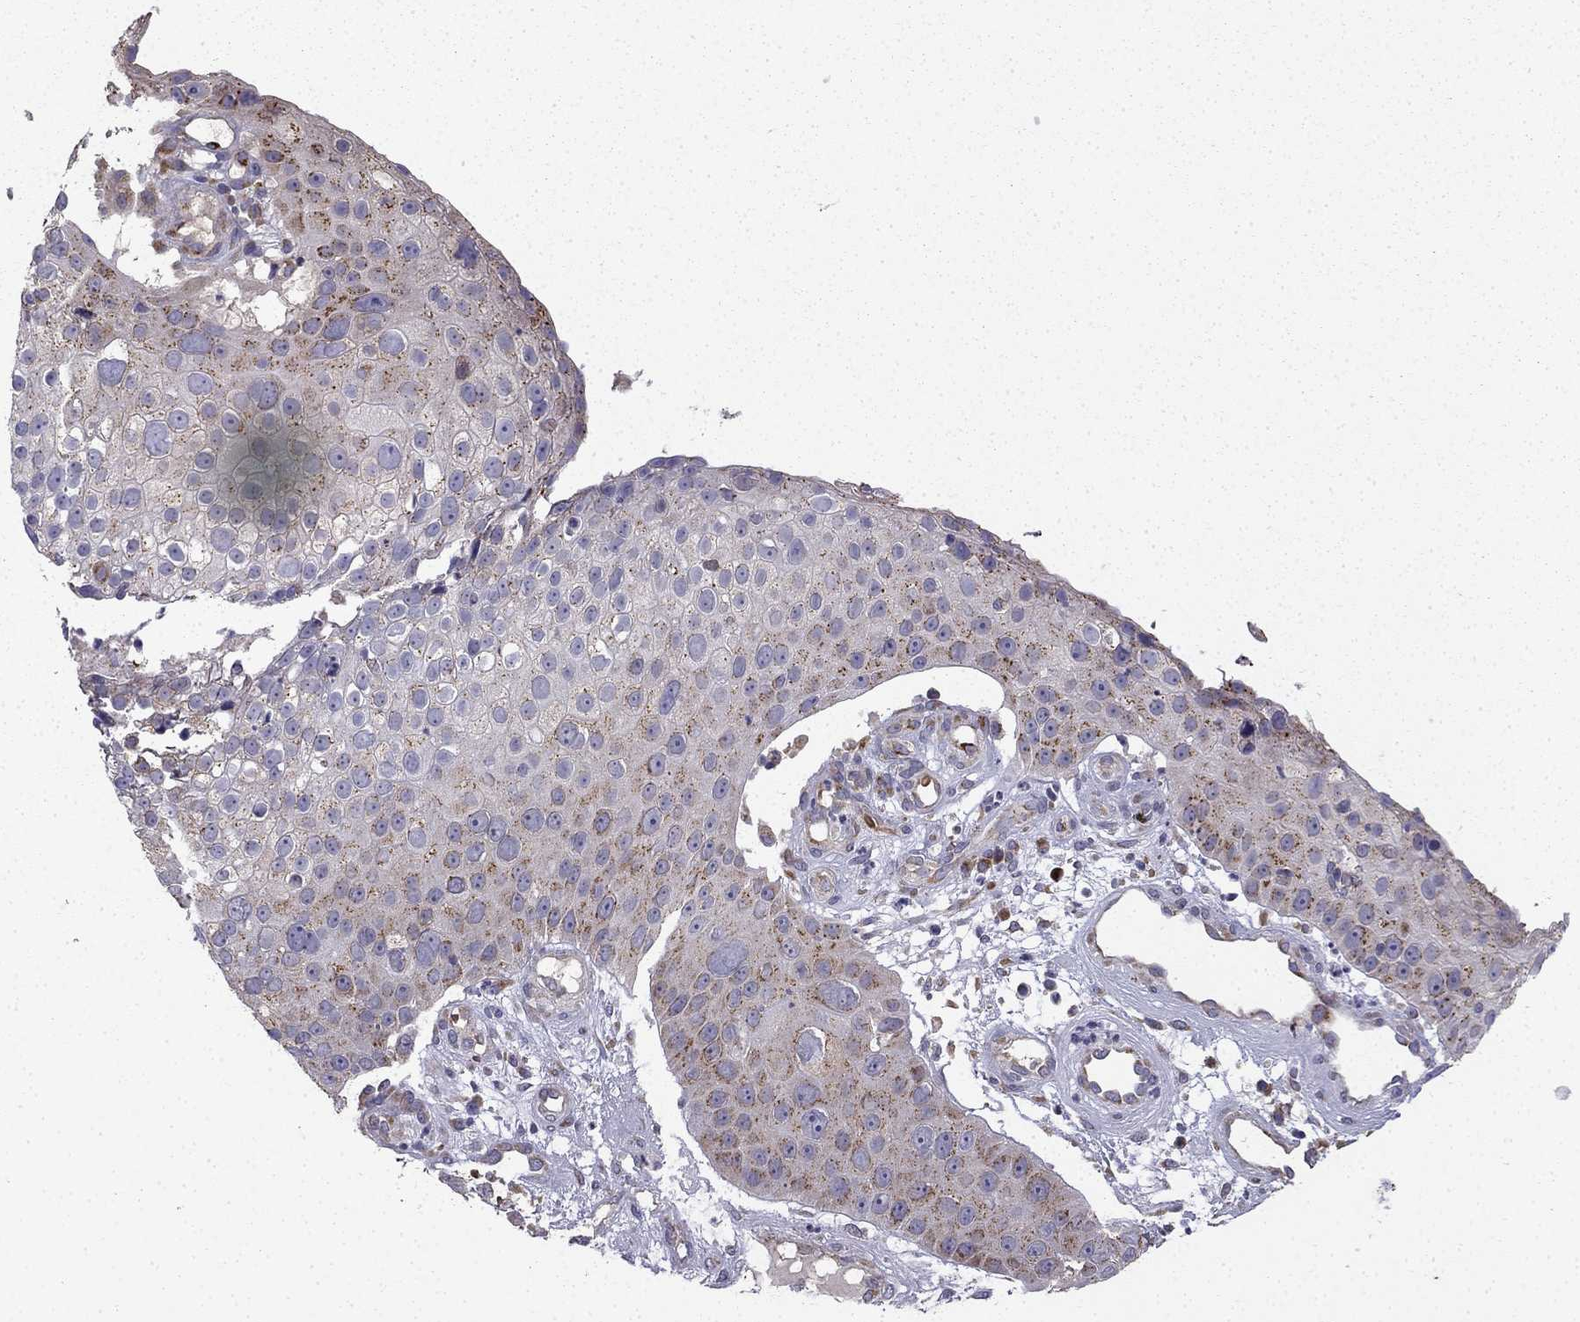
{"staining": {"intensity": "negative", "quantity": "none", "location": "none"}, "tissue": "skin cancer", "cell_type": "Tumor cells", "image_type": "cancer", "snomed": [{"axis": "morphology", "description": "Squamous cell carcinoma, NOS"}, {"axis": "topography", "description": "Skin"}], "caption": "DAB (3,3'-diaminobenzidine) immunohistochemical staining of human skin squamous cell carcinoma displays no significant staining in tumor cells.", "gene": "B4GALT7", "patient": {"sex": "male", "age": 71}}